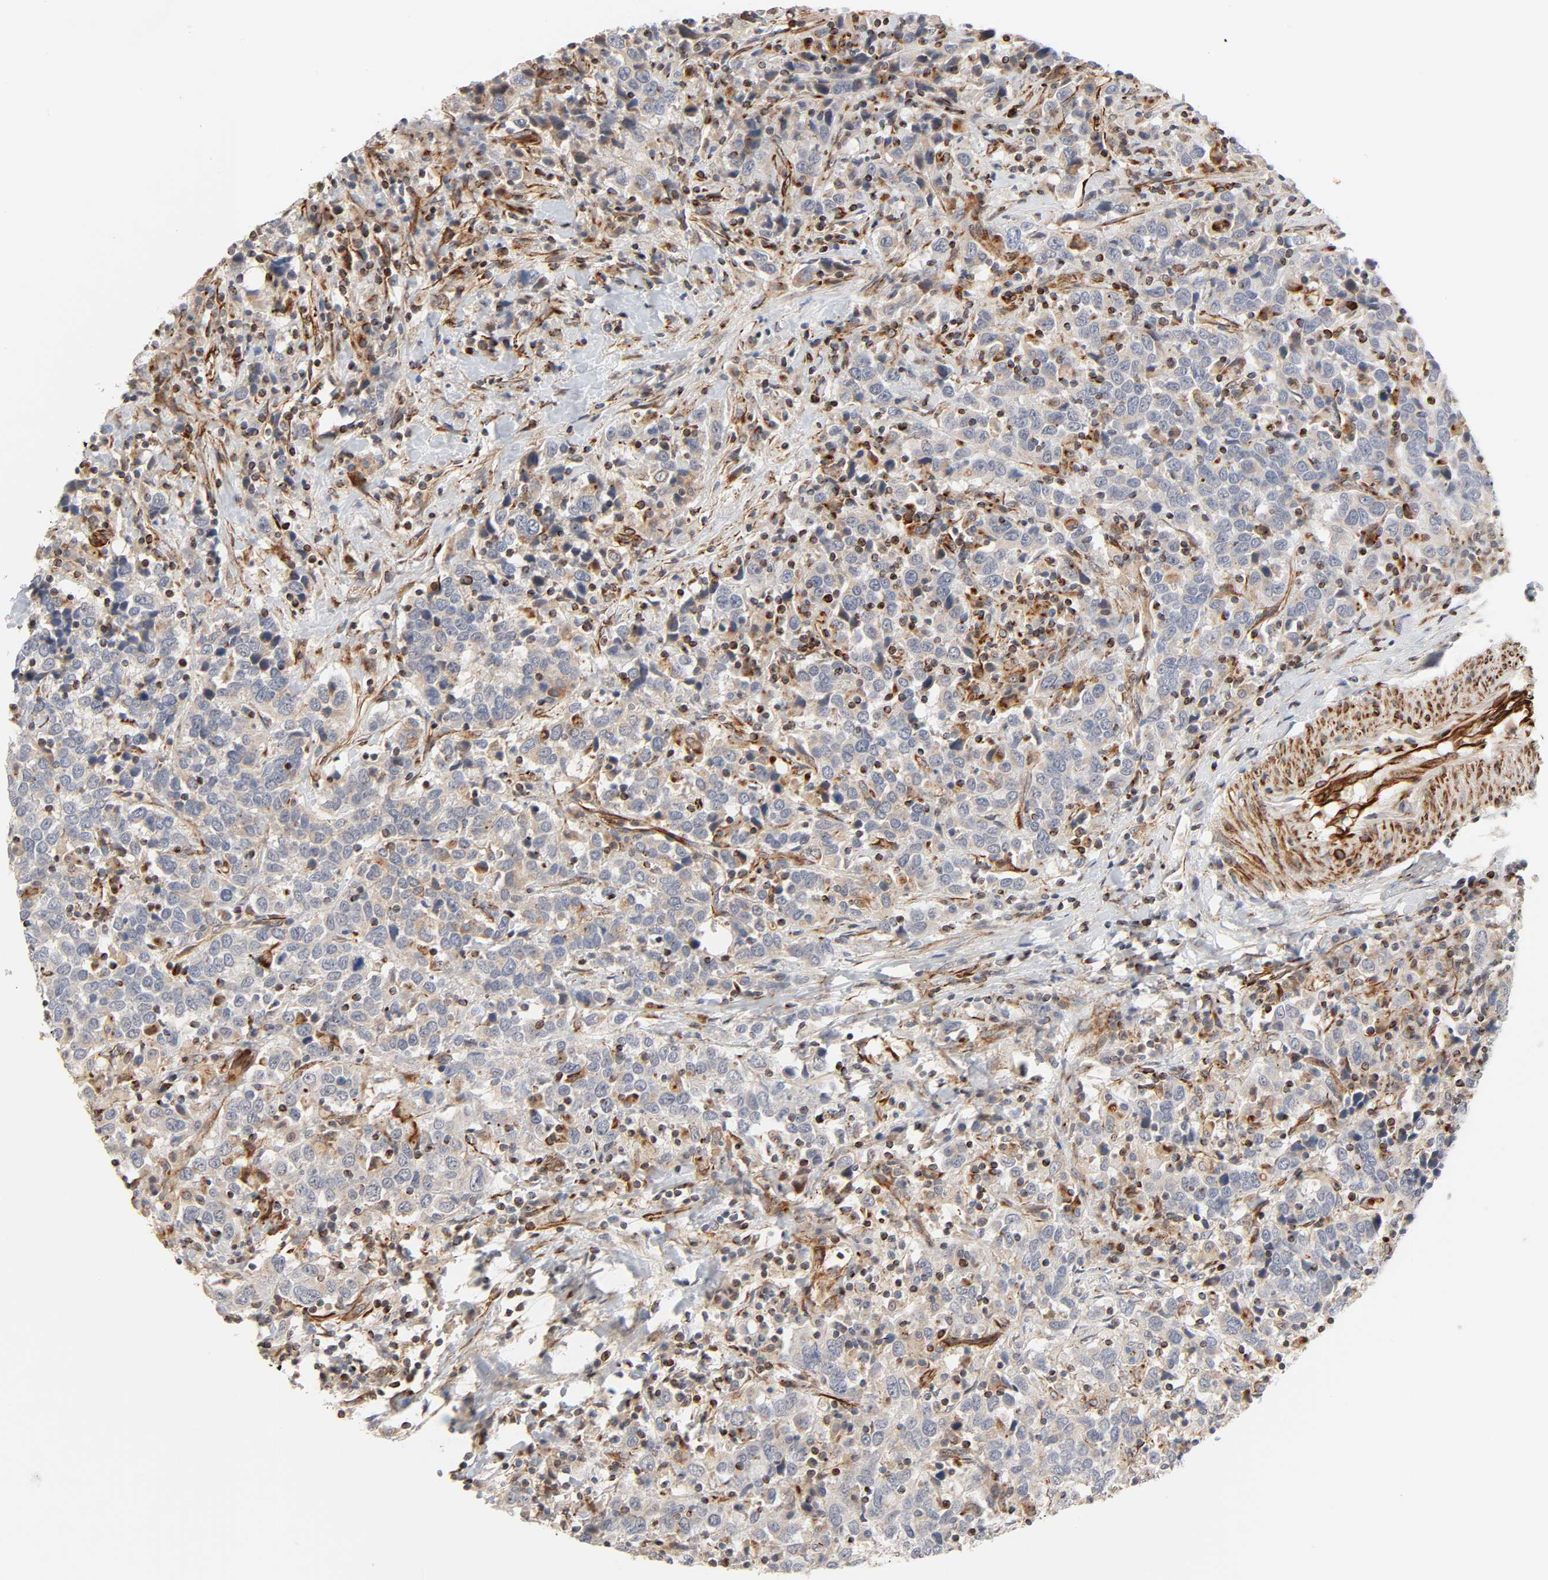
{"staining": {"intensity": "weak", "quantity": ">75%", "location": "cytoplasmic/membranous"}, "tissue": "urothelial cancer", "cell_type": "Tumor cells", "image_type": "cancer", "snomed": [{"axis": "morphology", "description": "Urothelial carcinoma, High grade"}, {"axis": "topography", "description": "Urinary bladder"}], "caption": "An image showing weak cytoplasmic/membranous staining in approximately >75% of tumor cells in urothelial cancer, as visualized by brown immunohistochemical staining.", "gene": "REEP6", "patient": {"sex": "male", "age": 61}}